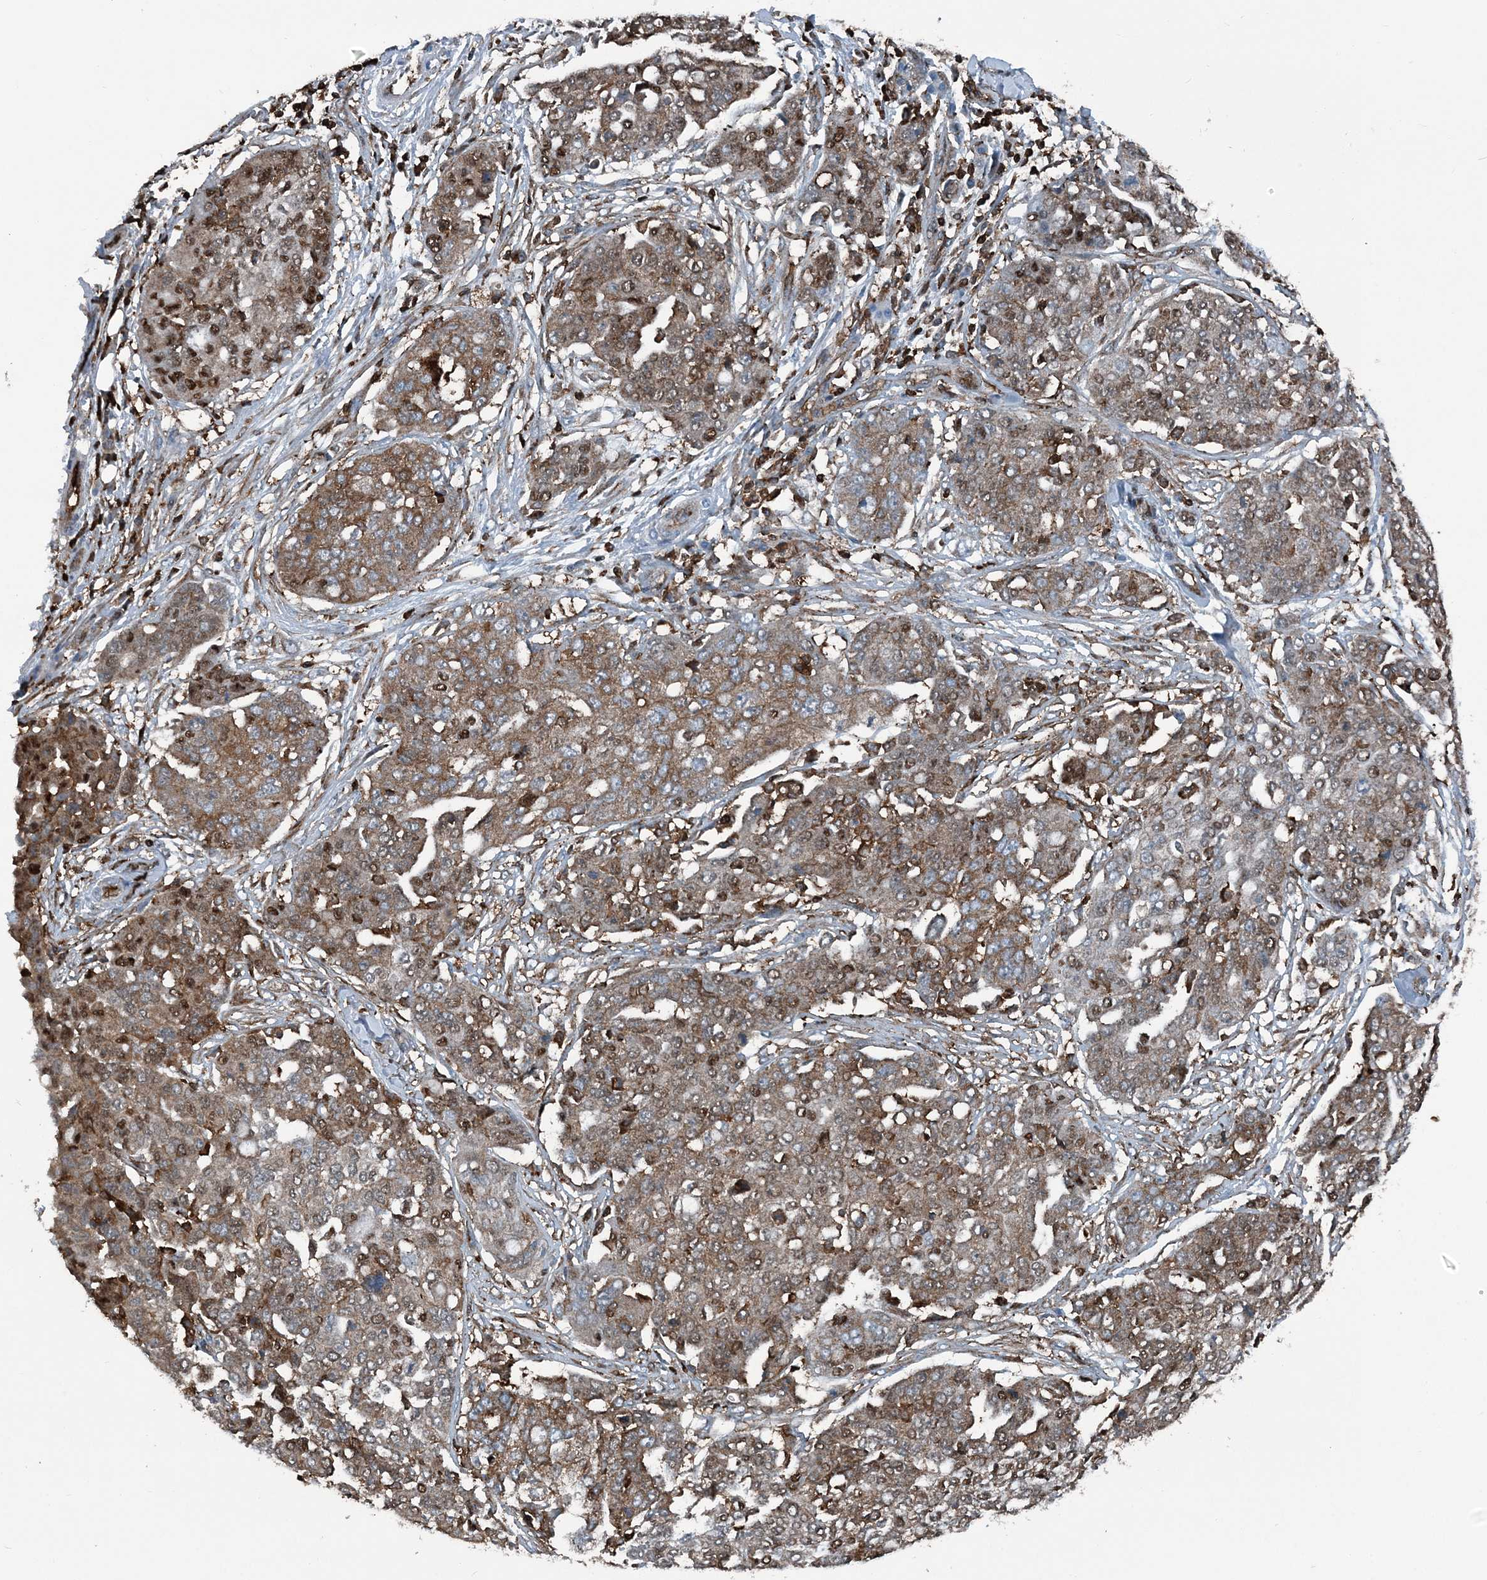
{"staining": {"intensity": "moderate", "quantity": ">75%", "location": "cytoplasmic/membranous,nuclear"}, "tissue": "ovarian cancer", "cell_type": "Tumor cells", "image_type": "cancer", "snomed": [{"axis": "morphology", "description": "Cystadenocarcinoma, serous, NOS"}, {"axis": "topography", "description": "Soft tissue"}, {"axis": "topography", "description": "Ovary"}], "caption": "High-power microscopy captured an IHC image of serous cystadenocarcinoma (ovarian), revealing moderate cytoplasmic/membranous and nuclear staining in about >75% of tumor cells.", "gene": "CFL1", "patient": {"sex": "female", "age": 57}}